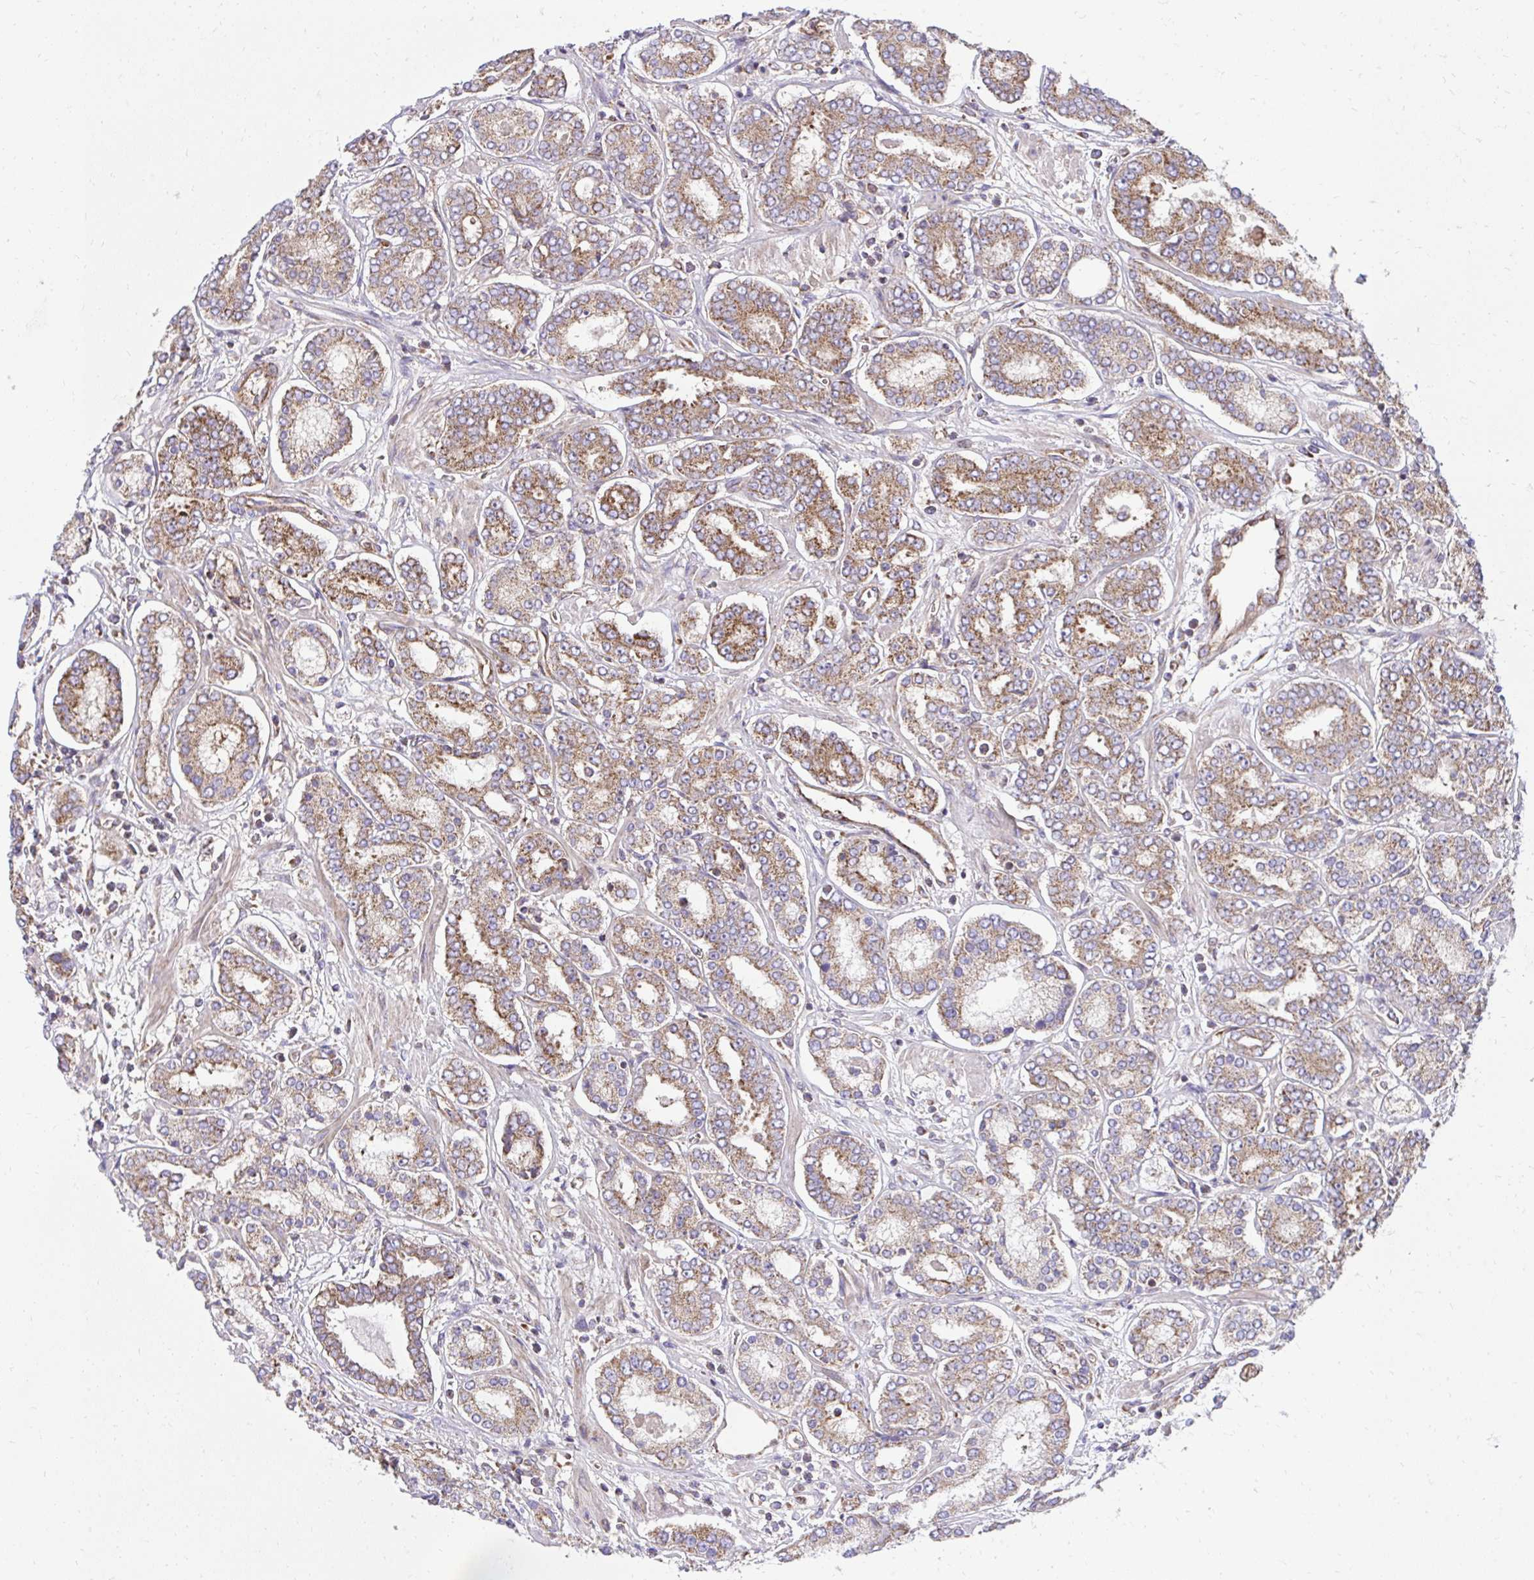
{"staining": {"intensity": "moderate", "quantity": ">75%", "location": "cytoplasmic/membranous"}, "tissue": "prostate cancer", "cell_type": "Tumor cells", "image_type": "cancer", "snomed": [{"axis": "morphology", "description": "Adenocarcinoma, High grade"}, {"axis": "topography", "description": "Prostate"}], "caption": "Prostate cancer (high-grade adenocarcinoma) was stained to show a protein in brown. There is medium levels of moderate cytoplasmic/membranous positivity in approximately >75% of tumor cells.", "gene": "NMNAT3", "patient": {"sex": "male", "age": 72}}